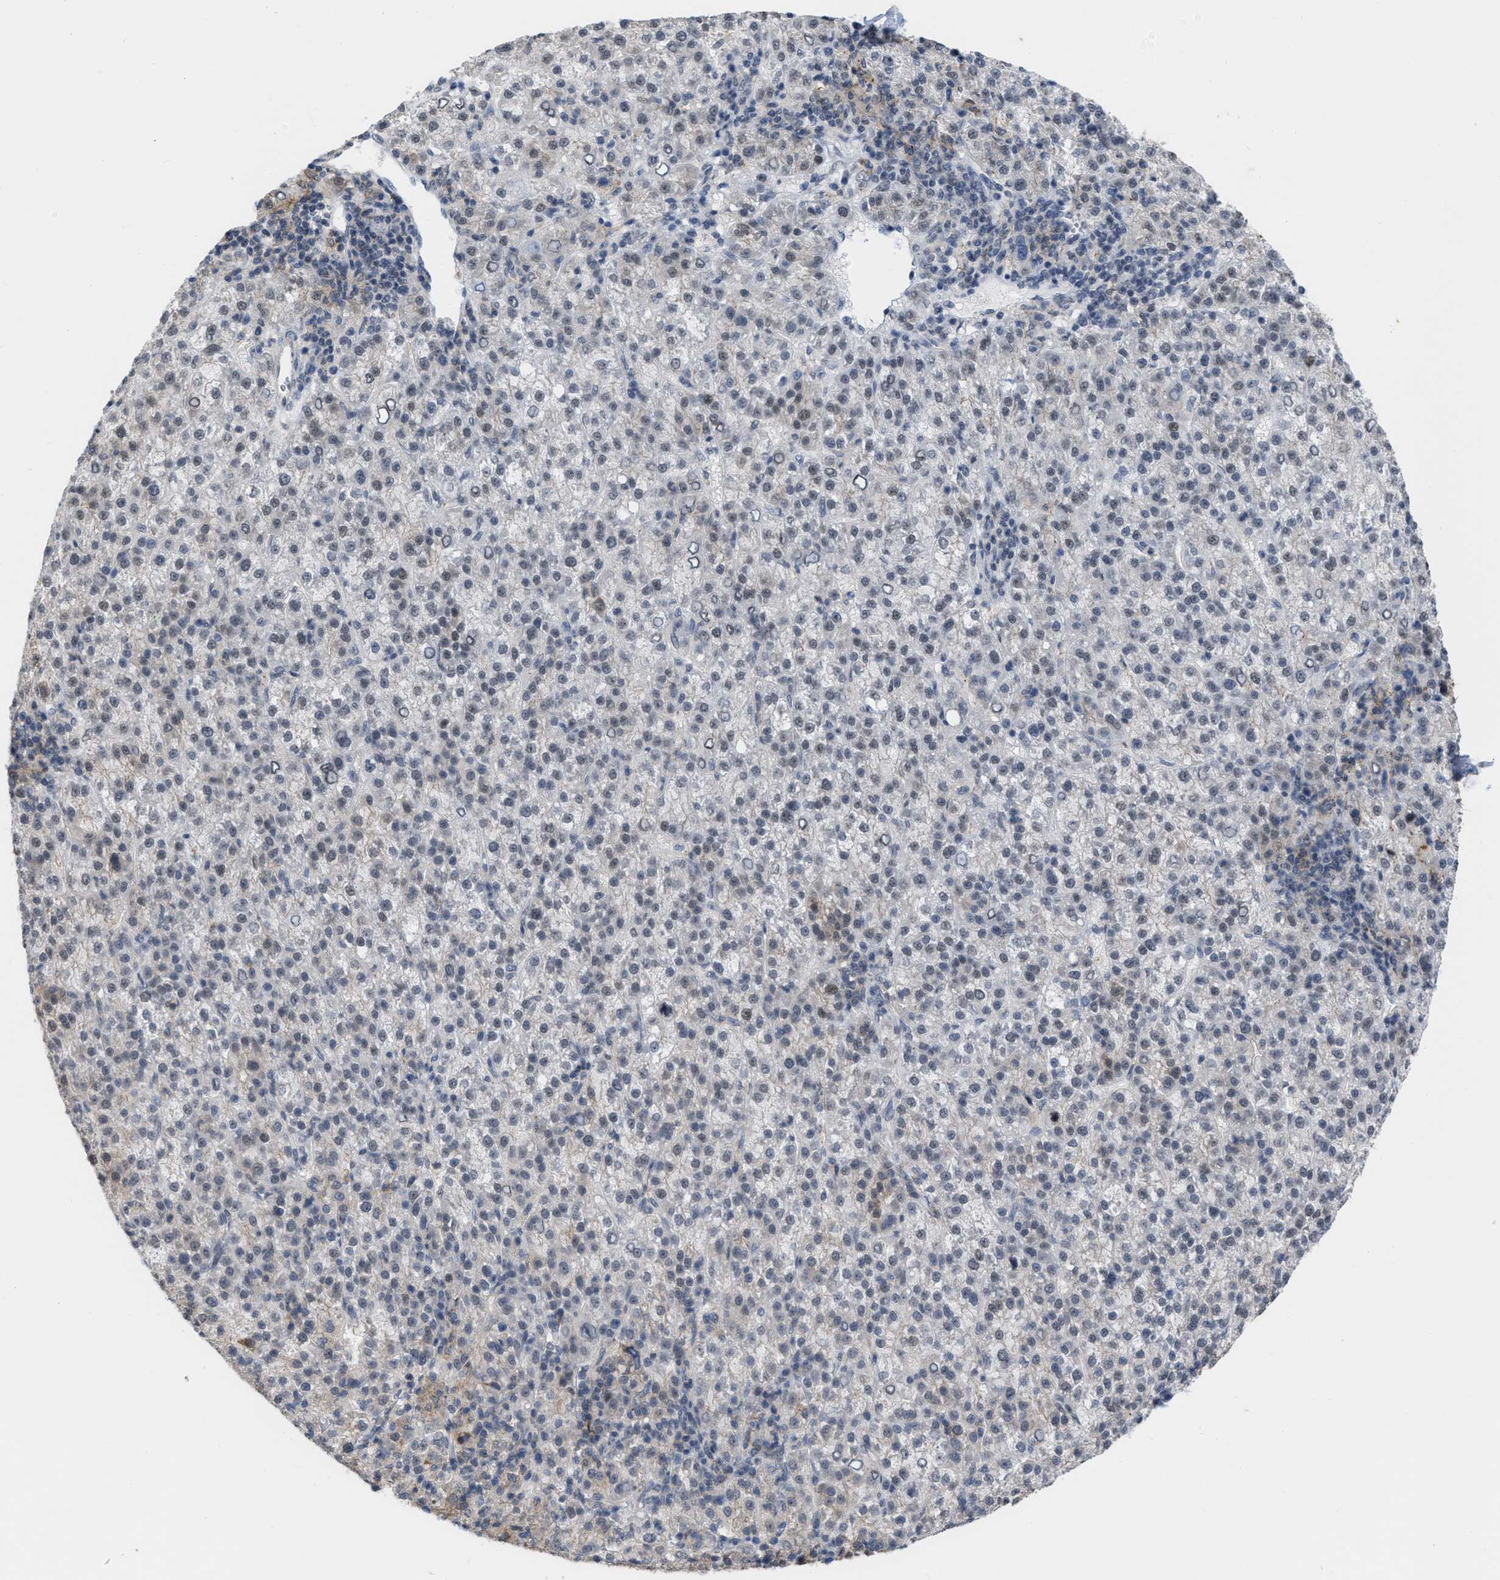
{"staining": {"intensity": "weak", "quantity": "<25%", "location": "nuclear"}, "tissue": "liver cancer", "cell_type": "Tumor cells", "image_type": "cancer", "snomed": [{"axis": "morphology", "description": "Carcinoma, Hepatocellular, NOS"}, {"axis": "topography", "description": "Liver"}], "caption": "Micrograph shows no protein staining in tumor cells of liver cancer tissue. The staining is performed using DAB brown chromogen with nuclei counter-stained in using hematoxylin.", "gene": "BAIAP2L1", "patient": {"sex": "female", "age": 58}}